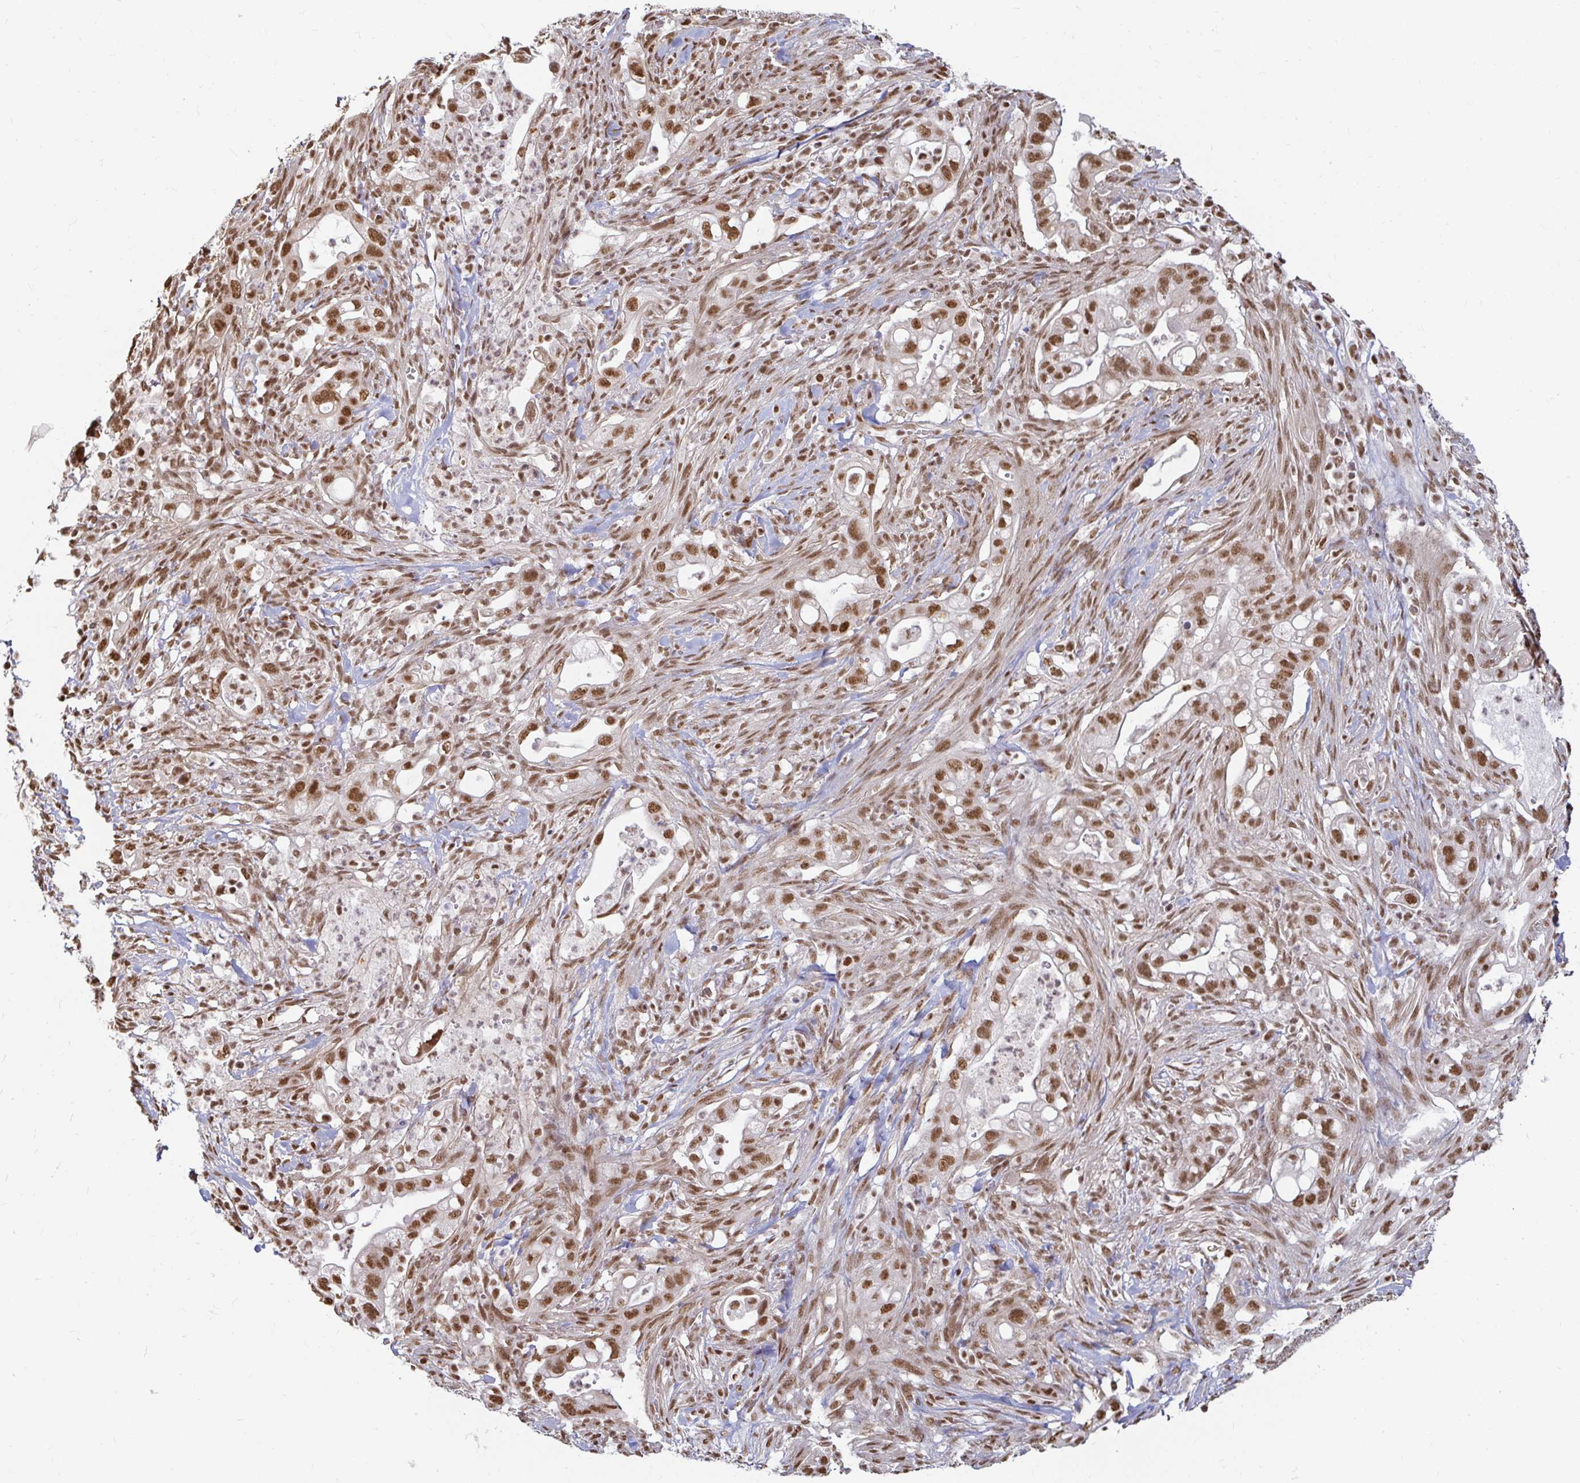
{"staining": {"intensity": "moderate", "quantity": ">75%", "location": "nuclear"}, "tissue": "pancreatic cancer", "cell_type": "Tumor cells", "image_type": "cancer", "snomed": [{"axis": "morphology", "description": "Adenocarcinoma, NOS"}, {"axis": "topography", "description": "Pancreas"}], "caption": "Pancreatic adenocarcinoma was stained to show a protein in brown. There is medium levels of moderate nuclear positivity in about >75% of tumor cells.", "gene": "HNRNPU", "patient": {"sex": "male", "age": 44}}